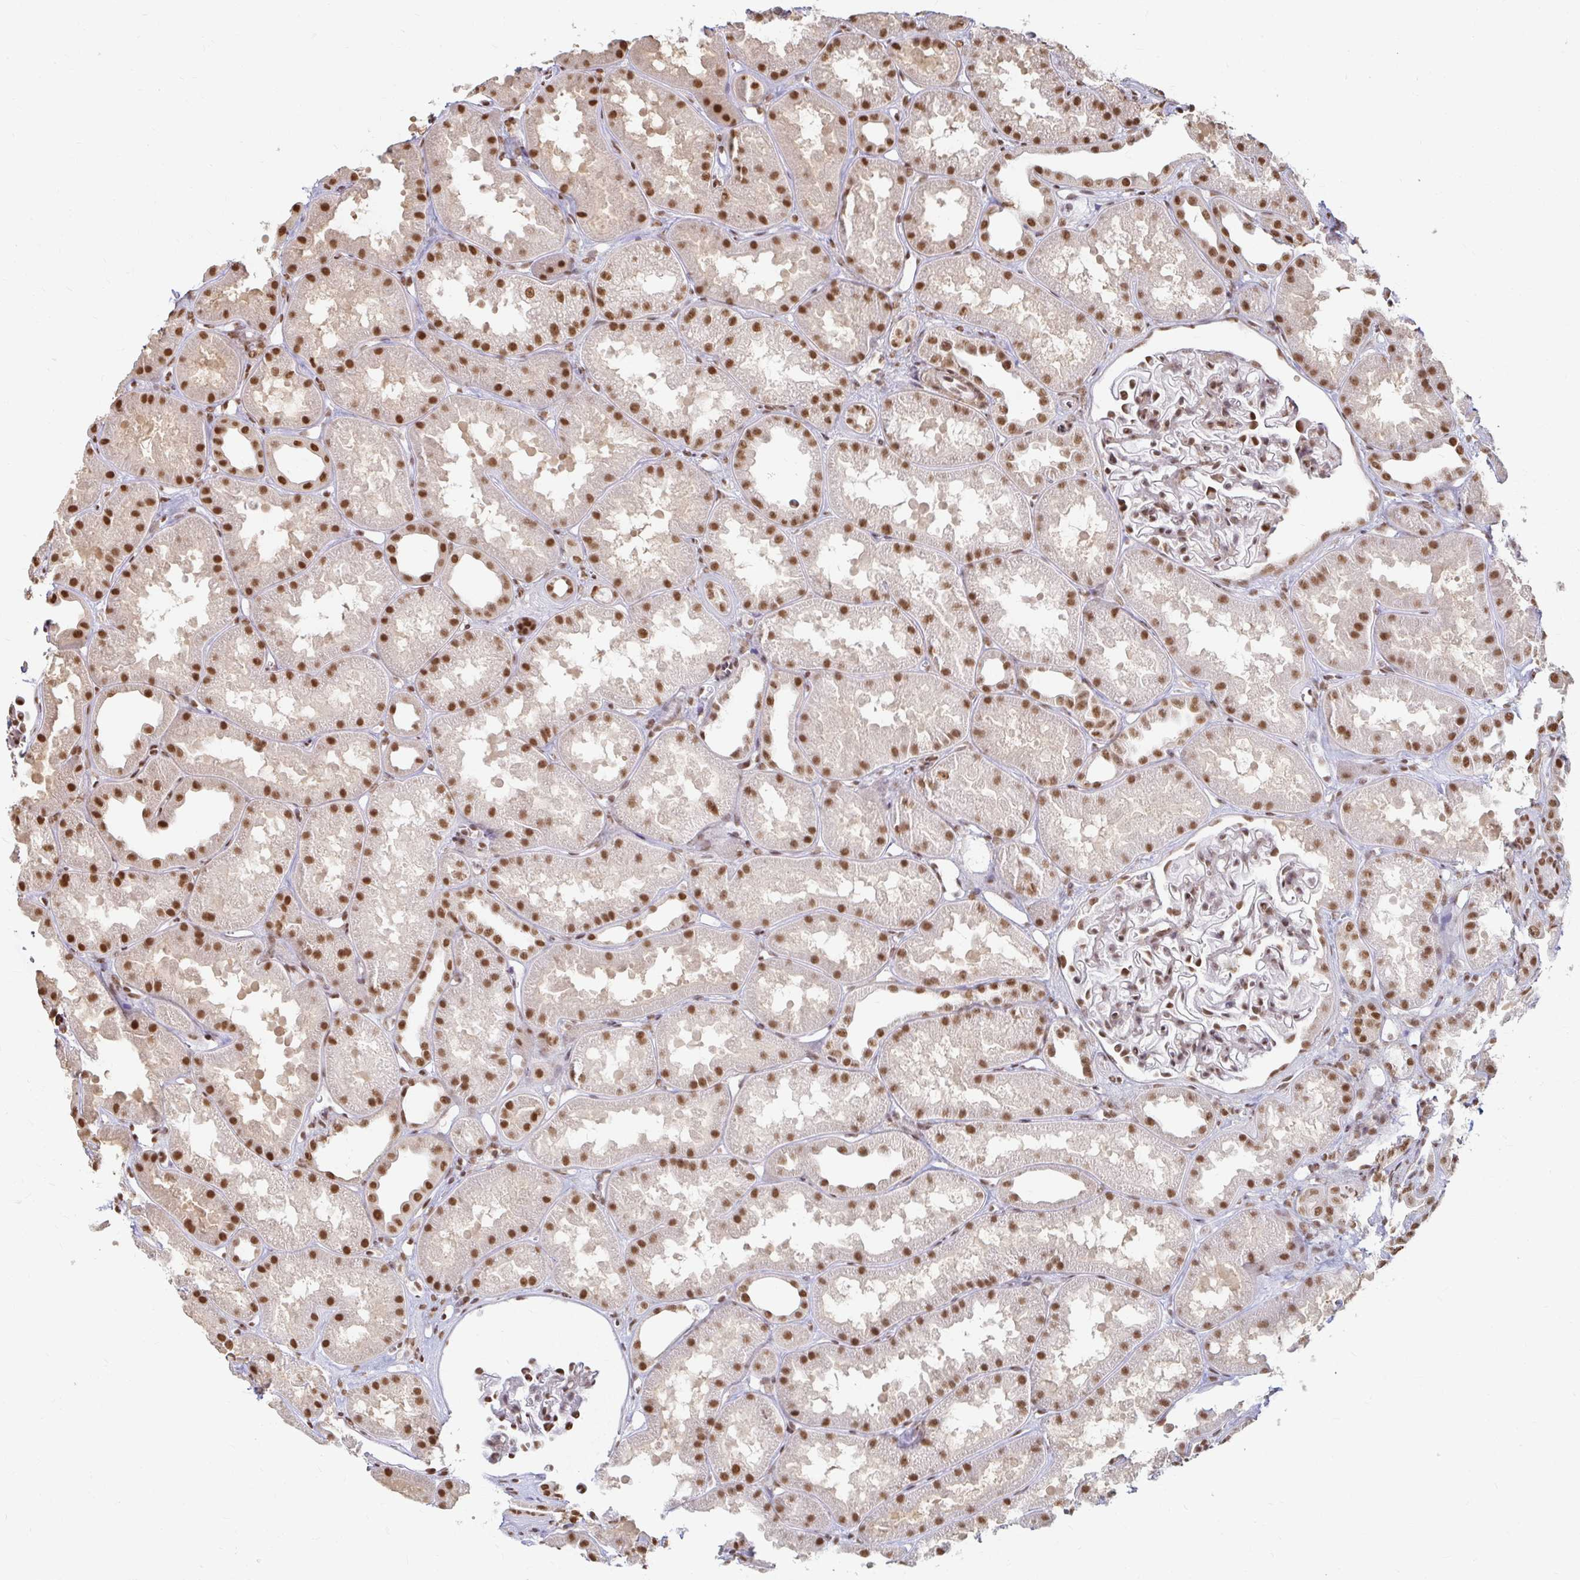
{"staining": {"intensity": "moderate", "quantity": "25%-75%", "location": "nuclear"}, "tissue": "kidney", "cell_type": "Cells in glomeruli", "image_type": "normal", "snomed": [{"axis": "morphology", "description": "Normal tissue, NOS"}, {"axis": "topography", "description": "Kidney"}], "caption": "This micrograph reveals normal kidney stained with immunohistochemistry to label a protein in brown. The nuclear of cells in glomeruli show moderate positivity for the protein. Nuclei are counter-stained blue.", "gene": "HNRNPU", "patient": {"sex": "male", "age": 61}}